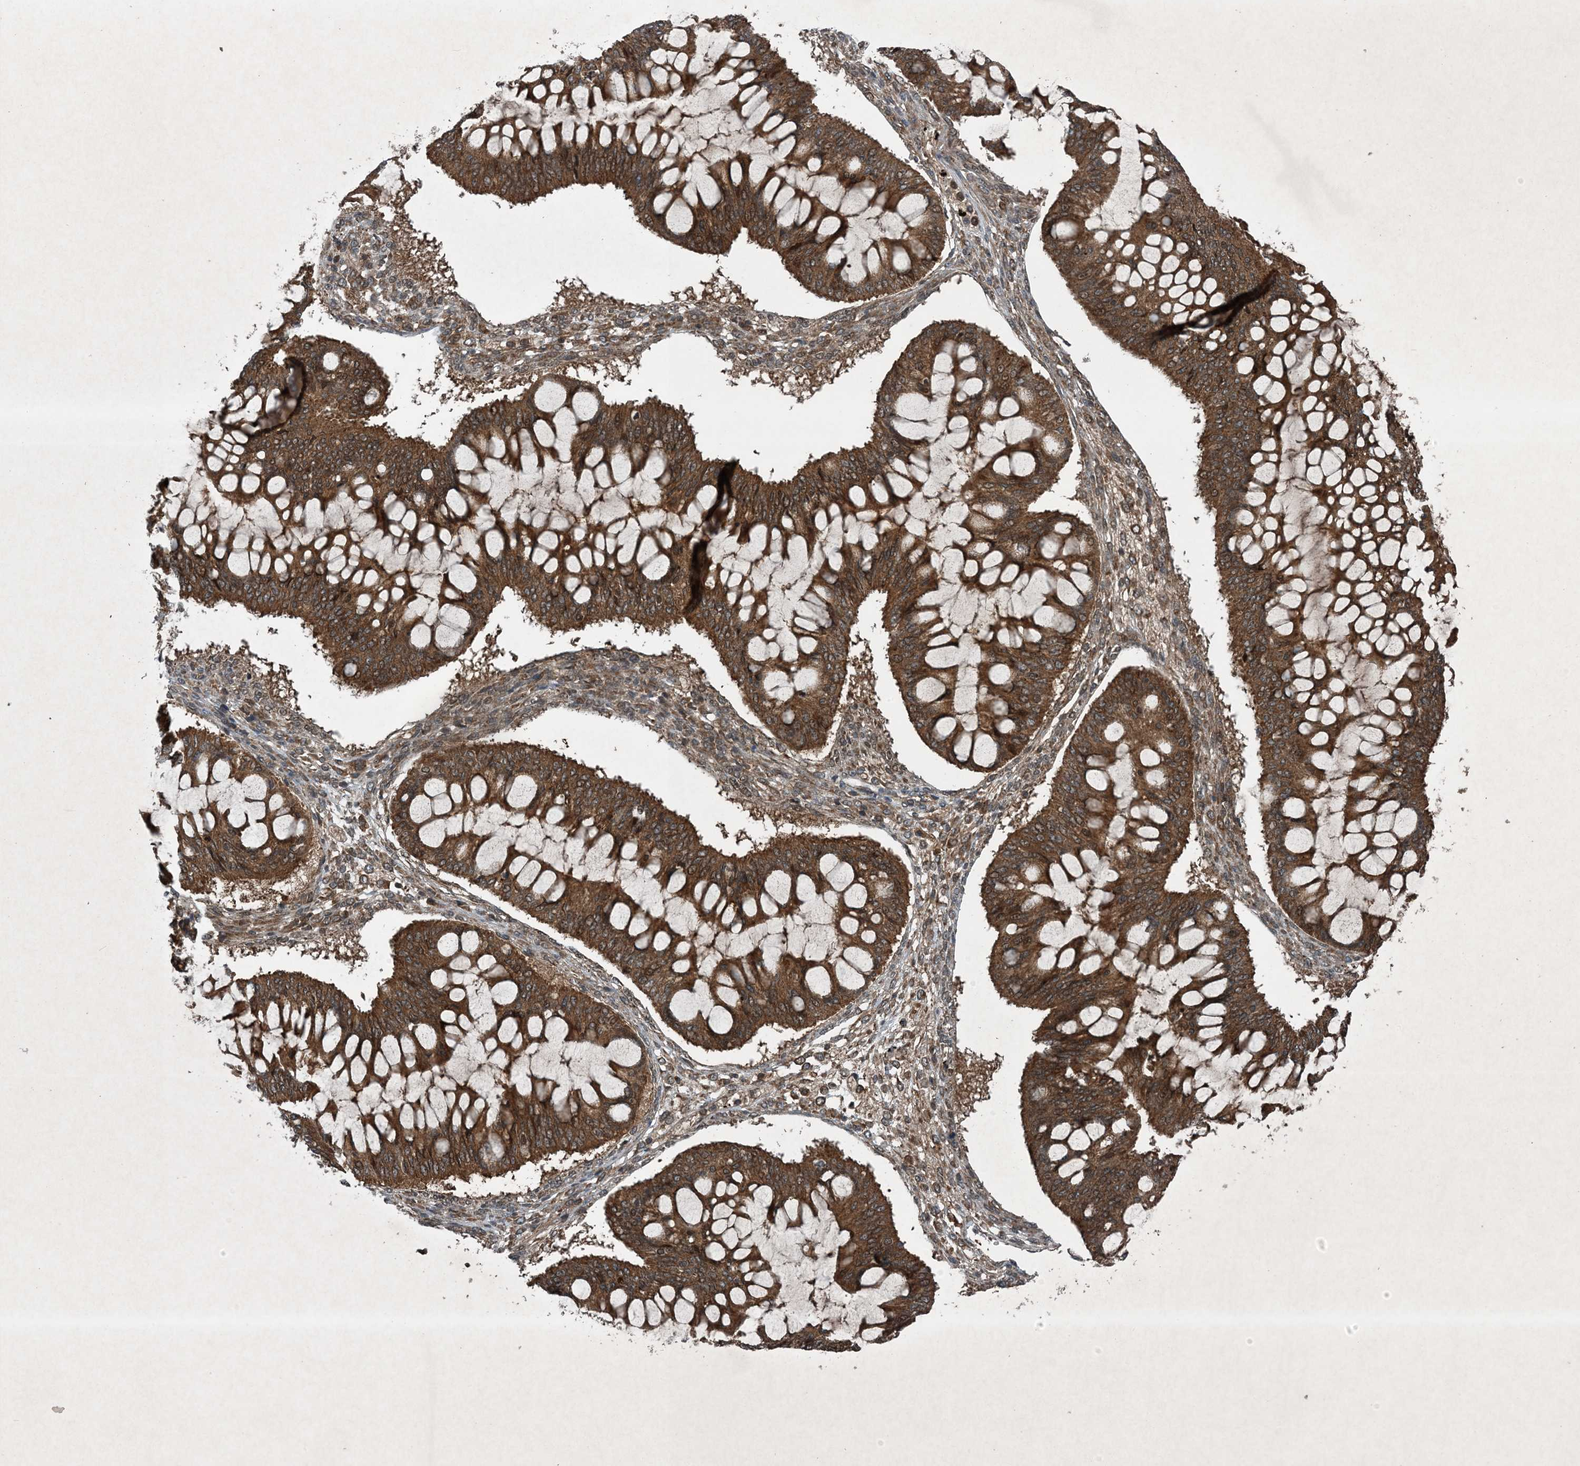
{"staining": {"intensity": "strong", "quantity": ">75%", "location": "cytoplasmic/membranous"}, "tissue": "ovarian cancer", "cell_type": "Tumor cells", "image_type": "cancer", "snomed": [{"axis": "morphology", "description": "Cystadenocarcinoma, mucinous, NOS"}, {"axis": "topography", "description": "Ovary"}], "caption": "High-magnification brightfield microscopy of ovarian cancer (mucinous cystadenocarcinoma) stained with DAB (3,3'-diaminobenzidine) (brown) and counterstained with hematoxylin (blue). tumor cells exhibit strong cytoplasmic/membranous staining is appreciated in about>75% of cells.", "gene": "GNG5", "patient": {"sex": "female", "age": 73}}